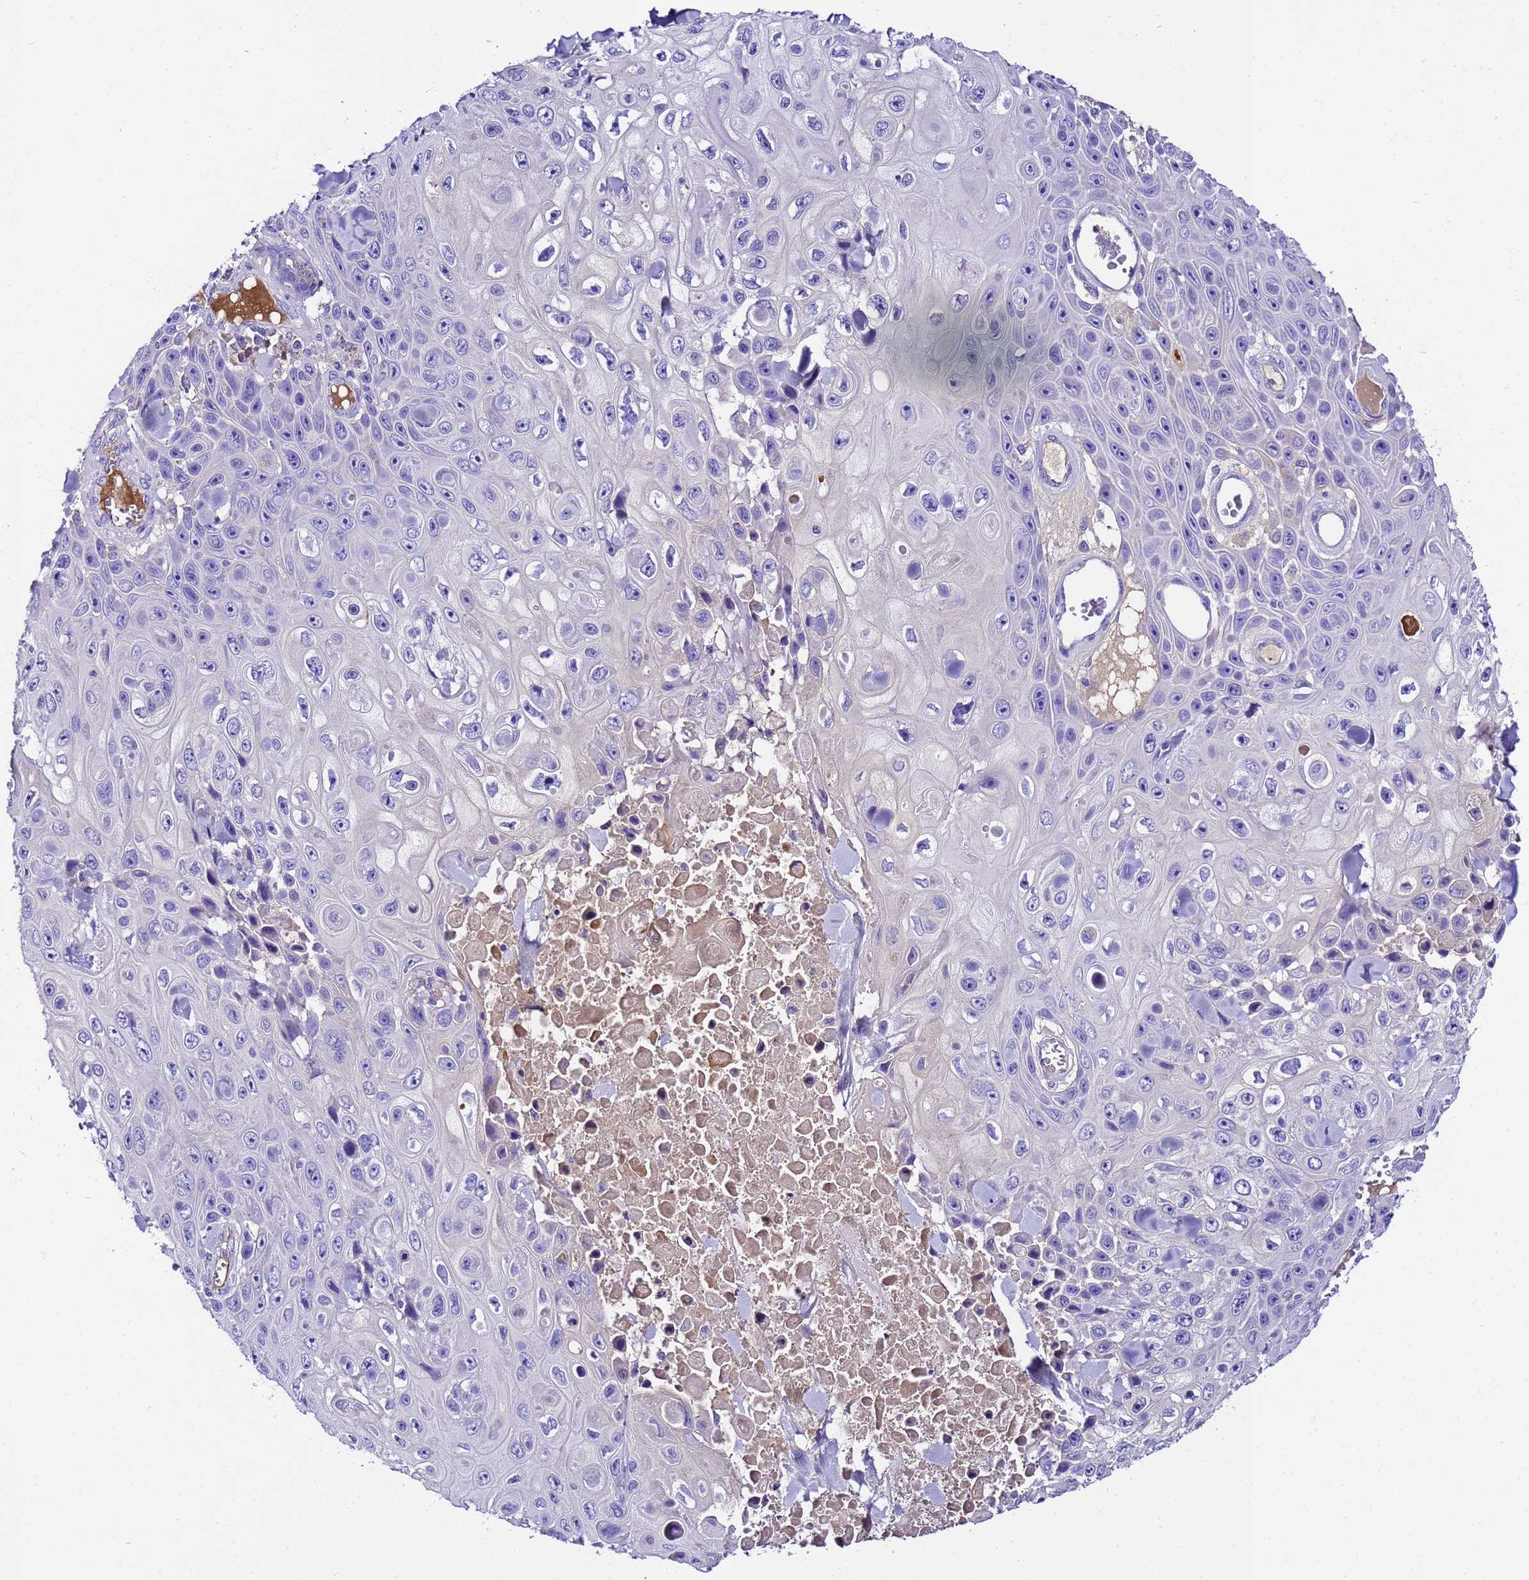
{"staining": {"intensity": "negative", "quantity": "none", "location": "none"}, "tissue": "skin cancer", "cell_type": "Tumor cells", "image_type": "cancer", "snomed": [{"axis": "morphology", "description": "Squamous cell carcinoma, NOS"}, {"axis": "topography", "description": "Skin"}], "caption": "Immunohistochemical staining of human squamous cell carcinoma (skin) displays no significant positivity in tumor cells. (Stains: DAB immunohistochemistry with hematoxylin counter stain, Microscopy: brightfield microscopy at high magnification).", "gene": "UGT2A1", "patient": {"sex": "male", "age": 82}}